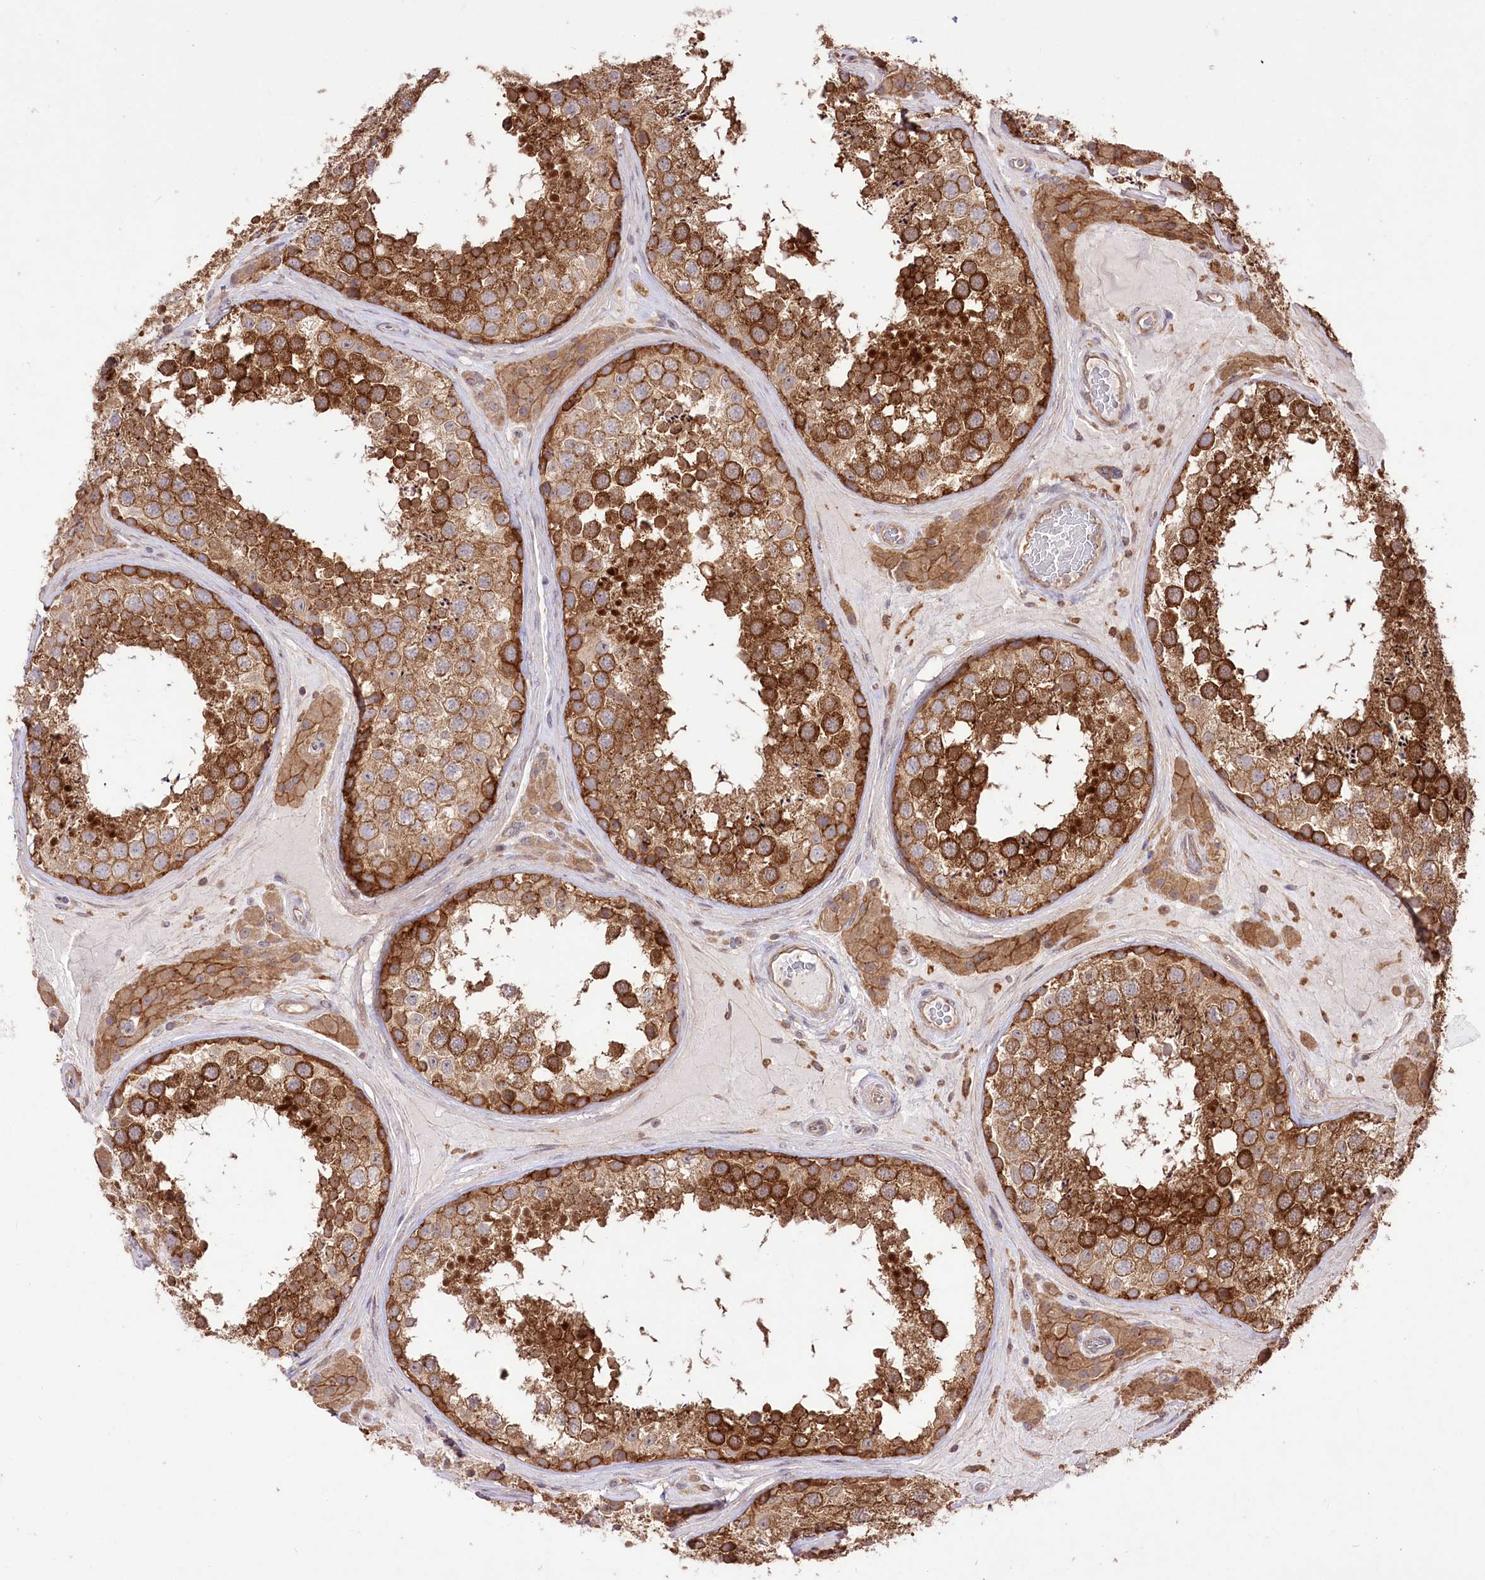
{"staining": {"intensity": "strong", "quantity": ">75%", "location": "cytoplasmic/membranous"}, "tissue": "testis", "cell_type": "Cells in seminiferous ducts", "image_type": "normal", "snomed": [{"axis": "morphology", "description": "Normal tissue, NOS"}, {"axis": "topography", "description": "Testis"}], "caption": "This is an image of immunohistochemistry staining of benign testis, which shows strong positivity in the cytoplasmic/membranous of cells in seminiferous ducts.", "gene": "XYLB", "patient": {"sex": "male", "age": 46}}